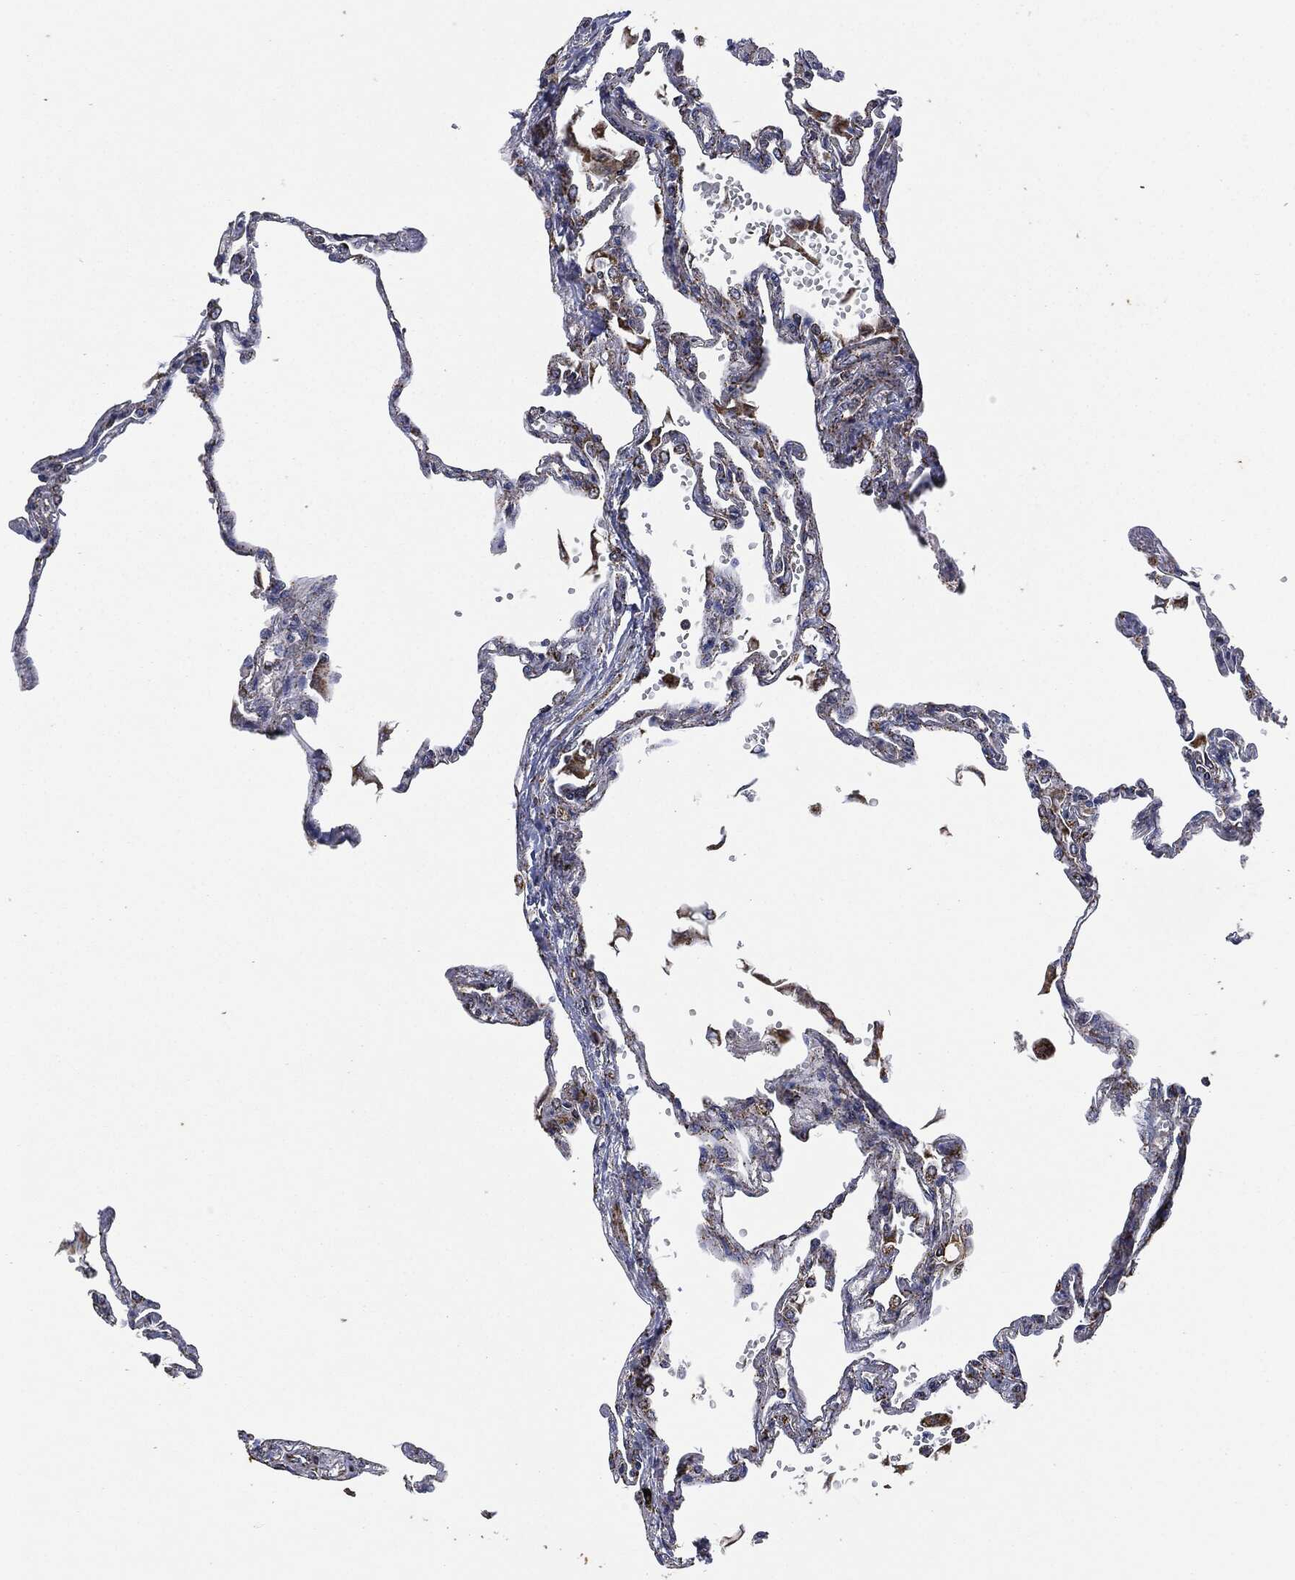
{"staining": {"intensity": "strong", "quantity": "25%-75%", "location": "cytoplasmic/membranous"}, "tissue": "lung", "cell_type": "Alveolar cells", "image_type": "normal", "snomed": [{"axis": "morphology", "description": "Normal tissue, NOS"}, {"axis": "topography", "description": "Lung"}], "caption": "Unremarkable lung demonstrates strong cytoplasmic/membranous positivity in about 25%-75% of alveolar cells The protein of interest is stained brown, and the nuclei are stained in blue (DAB IHC with brightfield microscopy, high magnification)..", "gene": "RYK", "patient": {"sex": "male", "age": 78}}